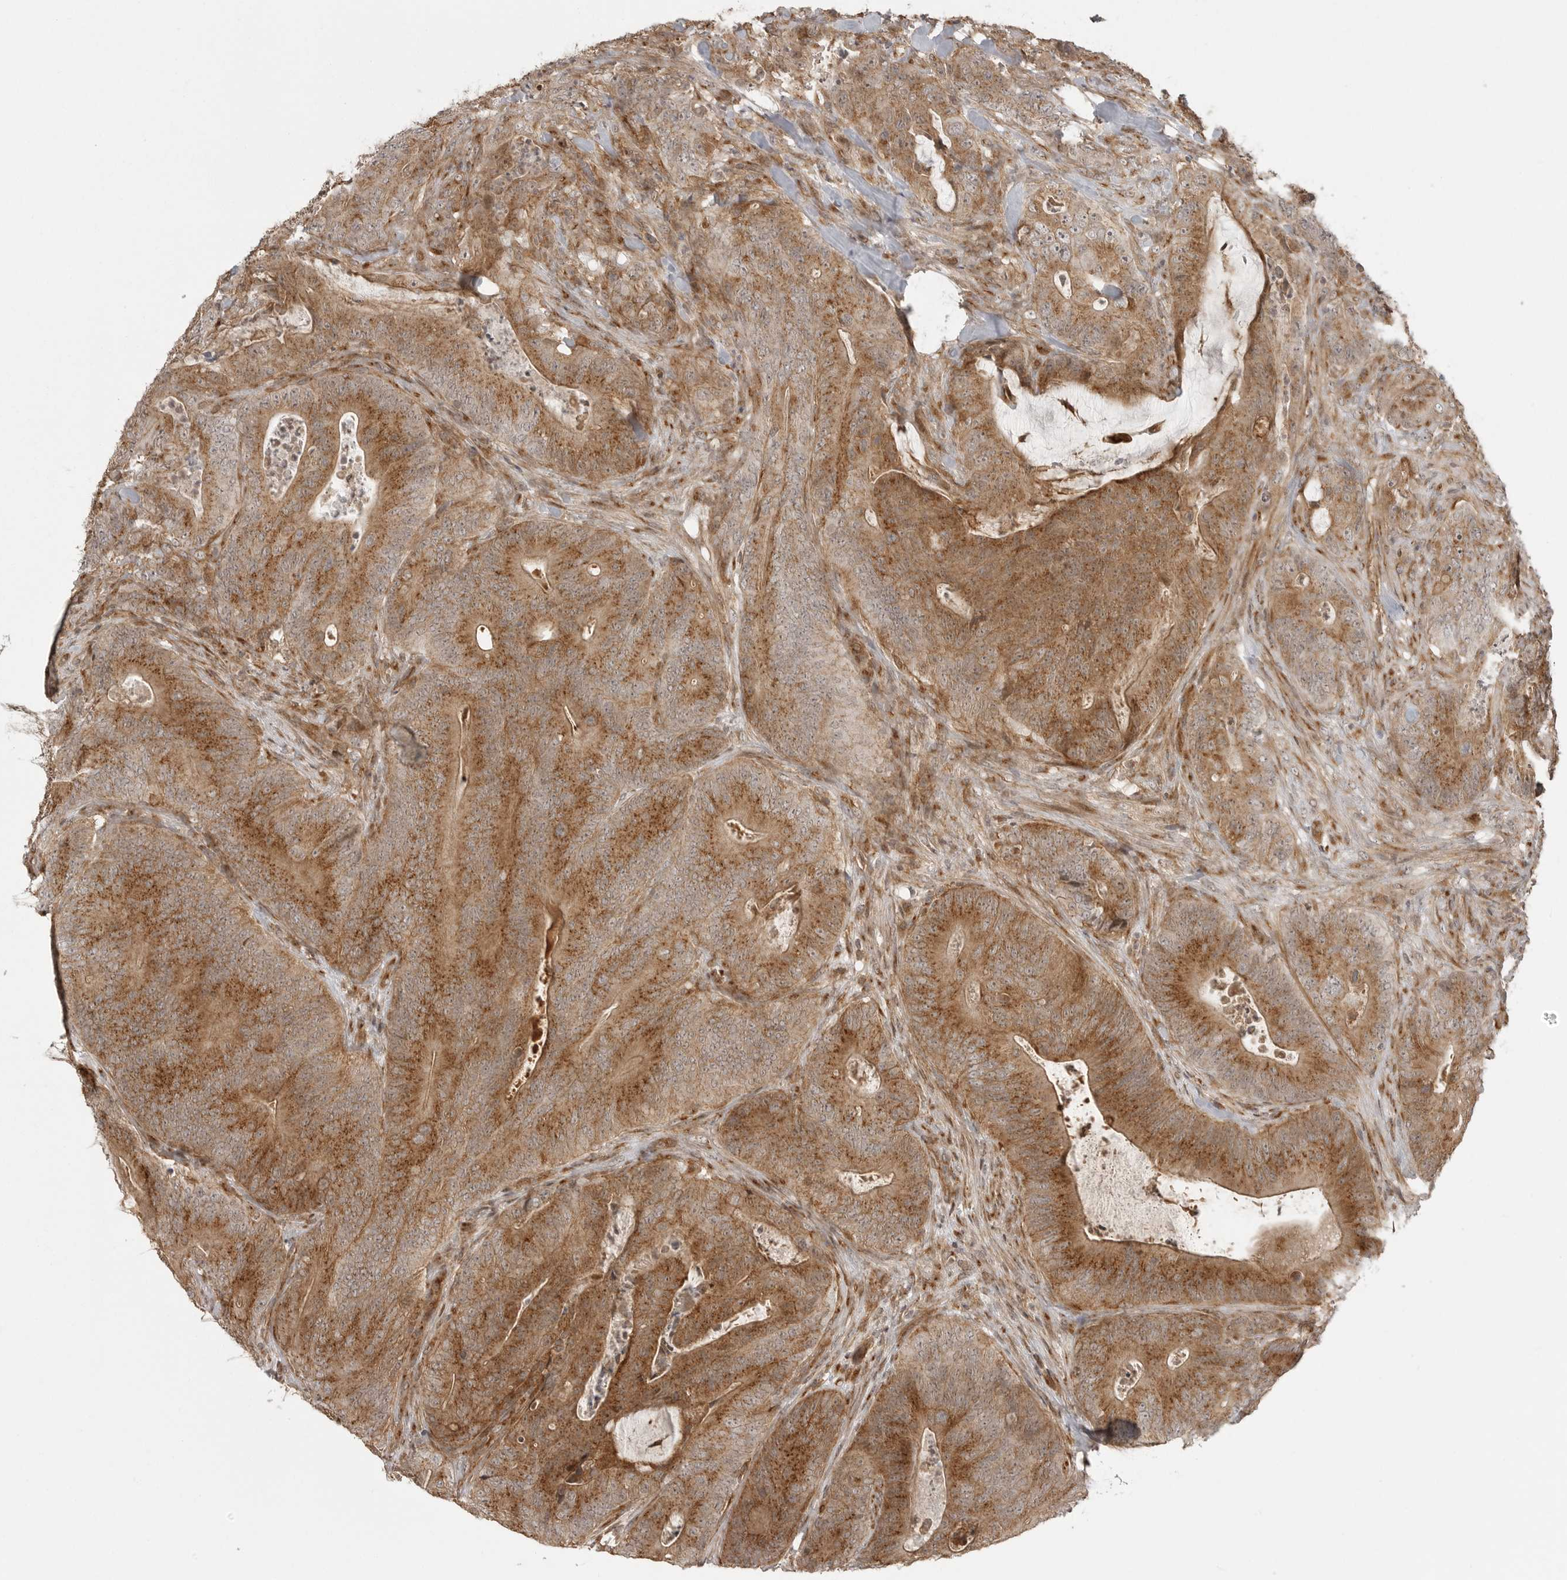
{"staining": {"intensity": "moderate", "quantity": ">75%", "location": "cytoplasmic/membranous"}, "tissue": "colorectal cancer", "cell_type": "Tumor cells", "image_type": "cancer", "snomed": [{"axis": "morphology", "description": "Normal tissue, NOS"}, {"axis": "topography", "description": "Colon"}], "caption": "Brown immunohistochemical staining in colorectal cancer demonstrates moderate cytoplasmic/membranous staining in about >75% of tumor cells.", "gene": "FAT3", "patient": {"sex": "female", "age": 82}}